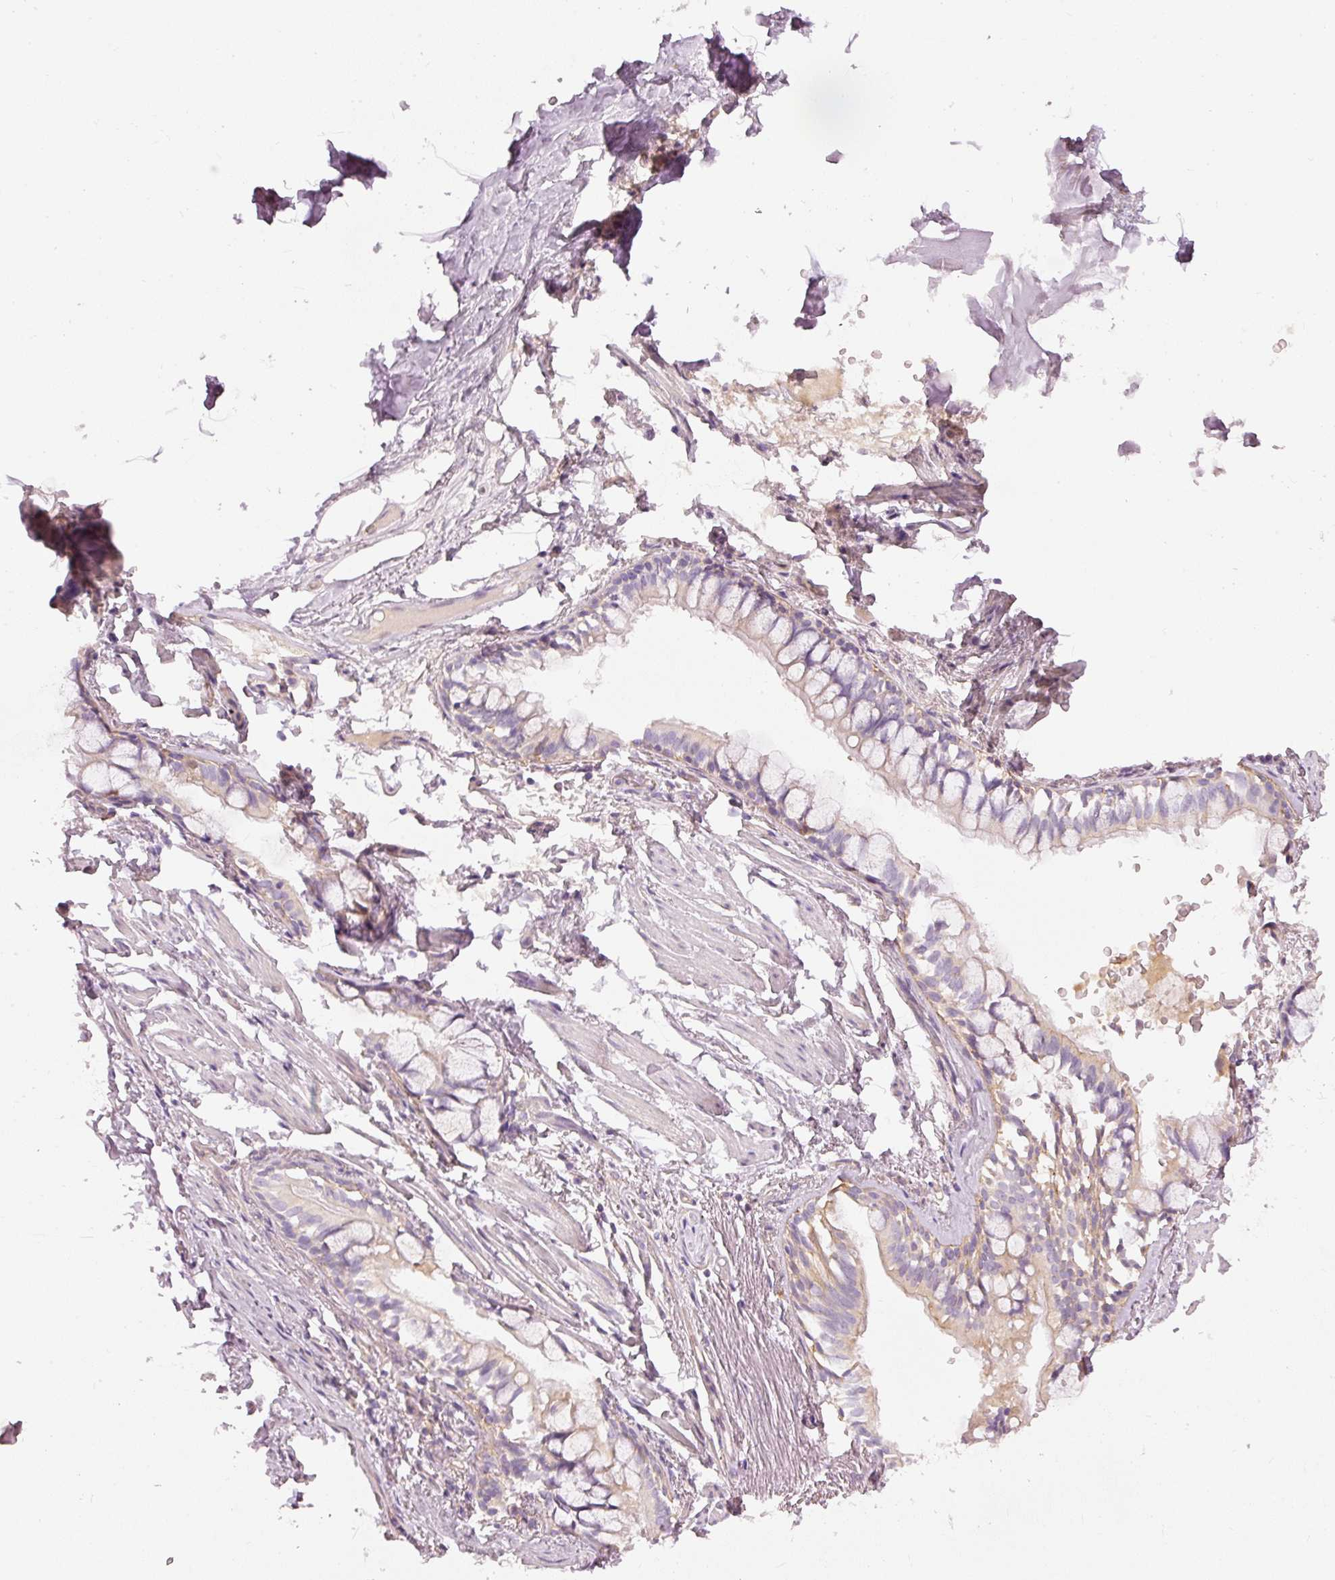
{"staining": {"intensity": "negative", "quantity": "none", "location": "none"}, "tissue": "adipose tissue", "cell_type": "Adipocytes", "image_type": "normal", "snomed": [{"axis": "morphology", "description": "Normal tissue, NOS"}, {"axis": "topography", "description": "Bronchus"}], "caption": "Immunohistochemical staining of benign human adipose tissue demonstrates no significant expression in adipocytes.", "gene": "OSR2", "patient": {"sex": "male", "age": 70}}